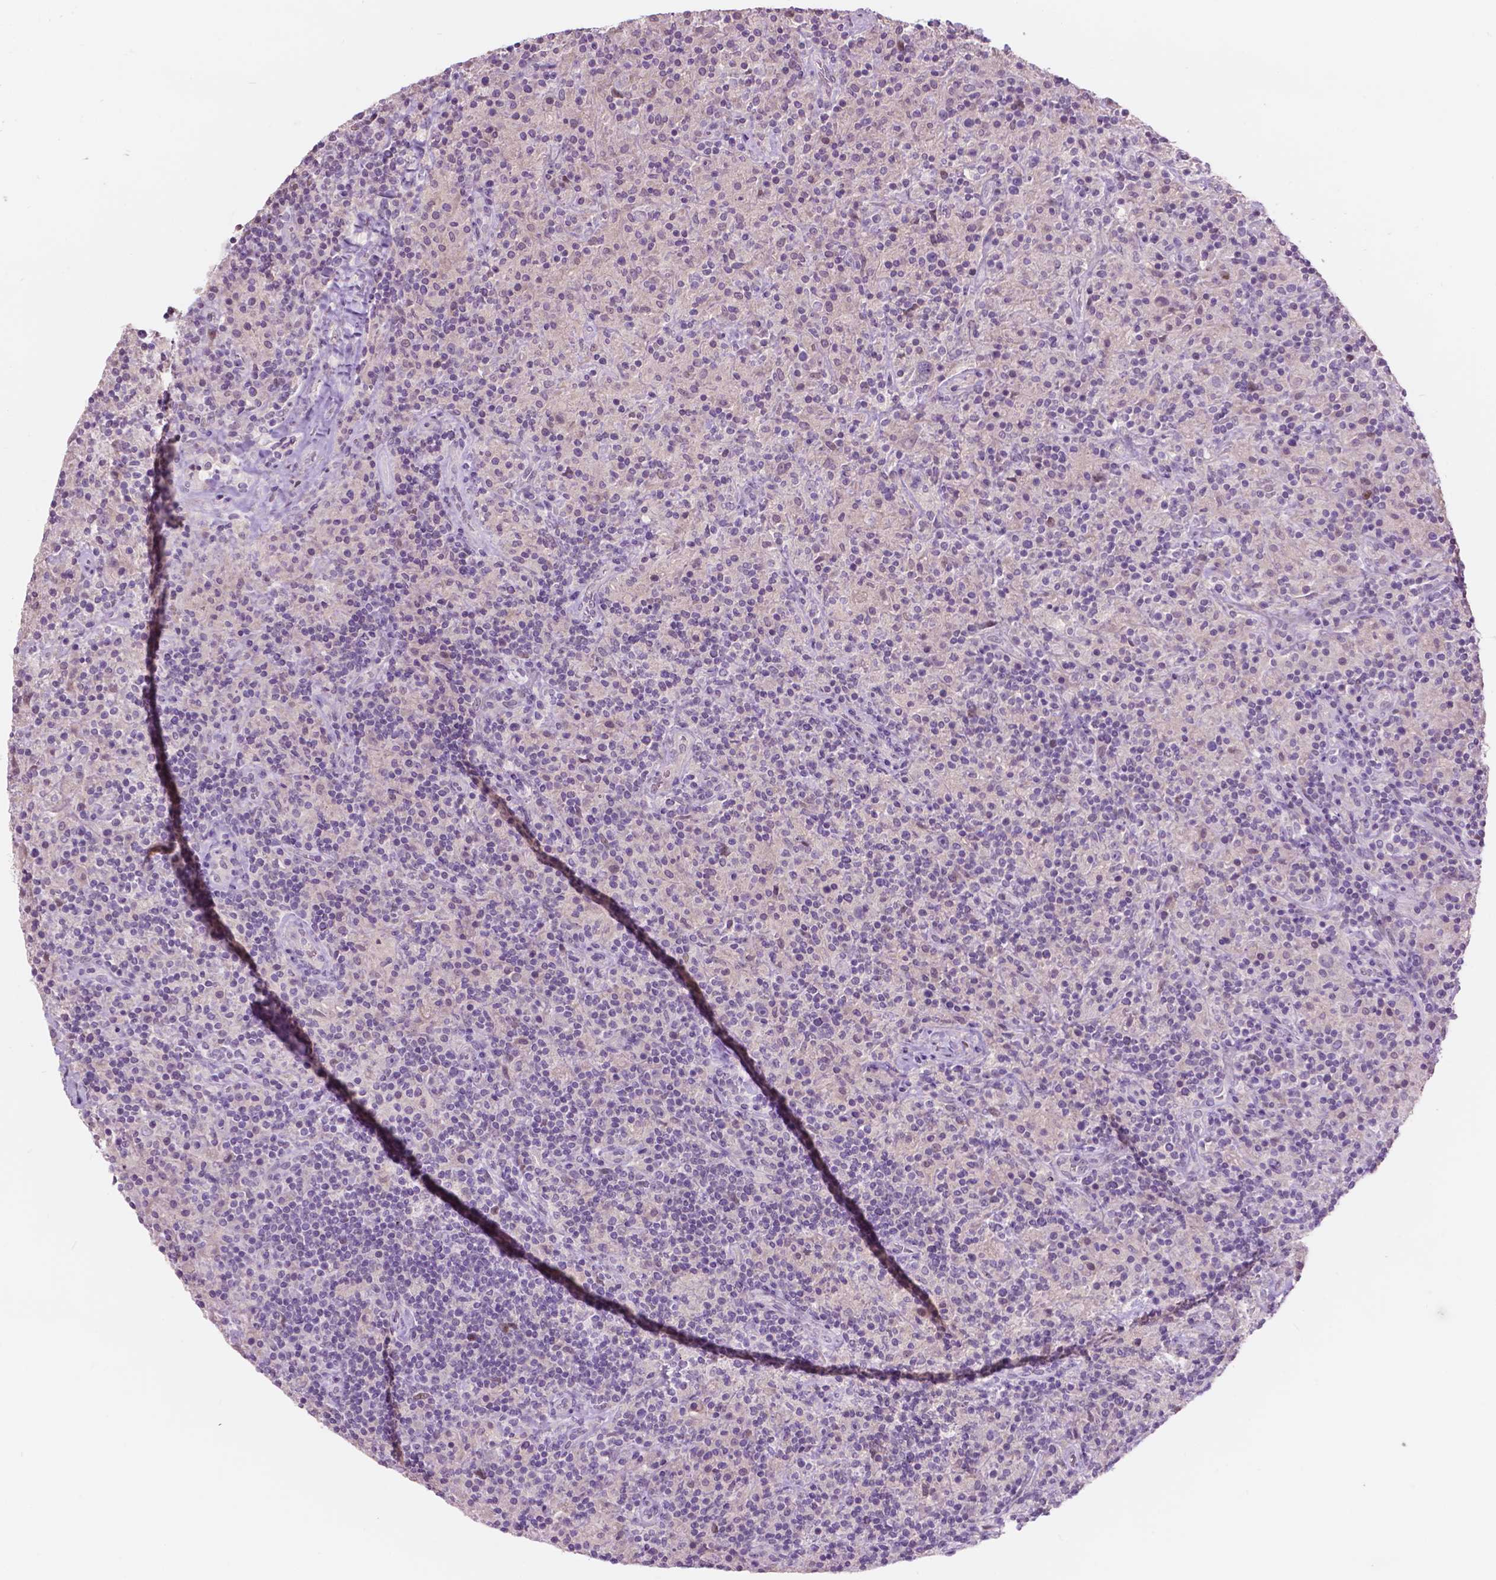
{"staining": {"intensity": "negative", "quantity": "none", "location": "none"}, "tissue": "lymphoma", "cell_type": "Tumor cells", "image_type": "cancer", "snomed": [{"axis": "morphology", "description": "Hodgkin's disease, NOS"}, {"axis": "topography", "description": "Lymph node"}], "caption": "Immunohistochemistry (IHC) photomicrograph of neoplastic tissue: human Hodgkin's disease stained with DAB reveals no significant protein staining in tumor cells.", "gene": "TM6SF2", "patient": {"sex": "male", "age": 70}}